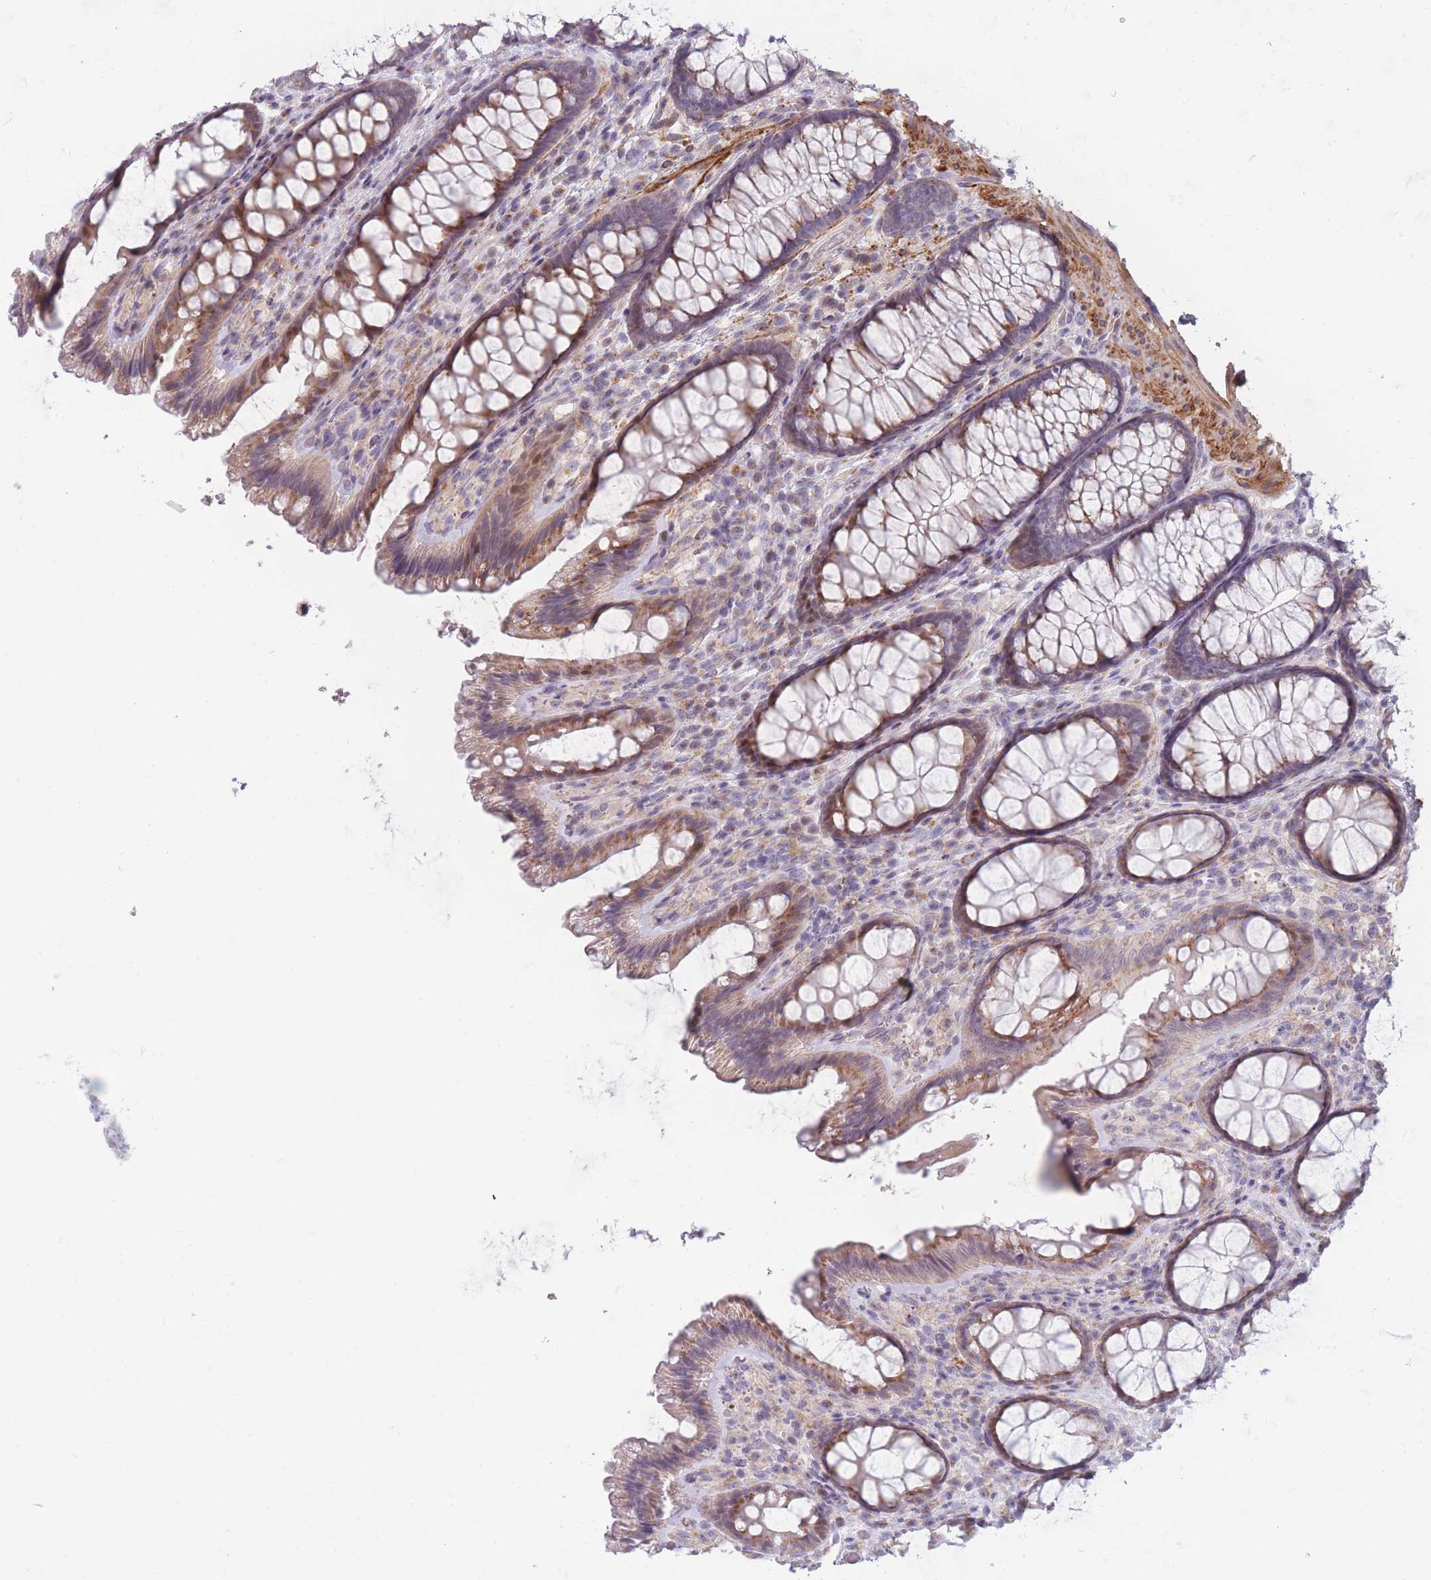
{"staining": {"intensity": "moderate", "quantity": "25%-75%", "location": "cytoplasmic/membranous"}, "tissue": "colon", "cell_type": "Glandular cells", "image_type": "normal", "snomed": [{"axis": "morphology", "description": "Normal tissue, NOS"}, {"axis": "topography", "description": "Colon"}], "caption": "Moderate cytoplasmic/membranous expression is seen in approximately 25%-75% of glandular cells in unremarkable colon.", "gene": "CCNQ", "patient": {"sex": "male", "age": 46}}